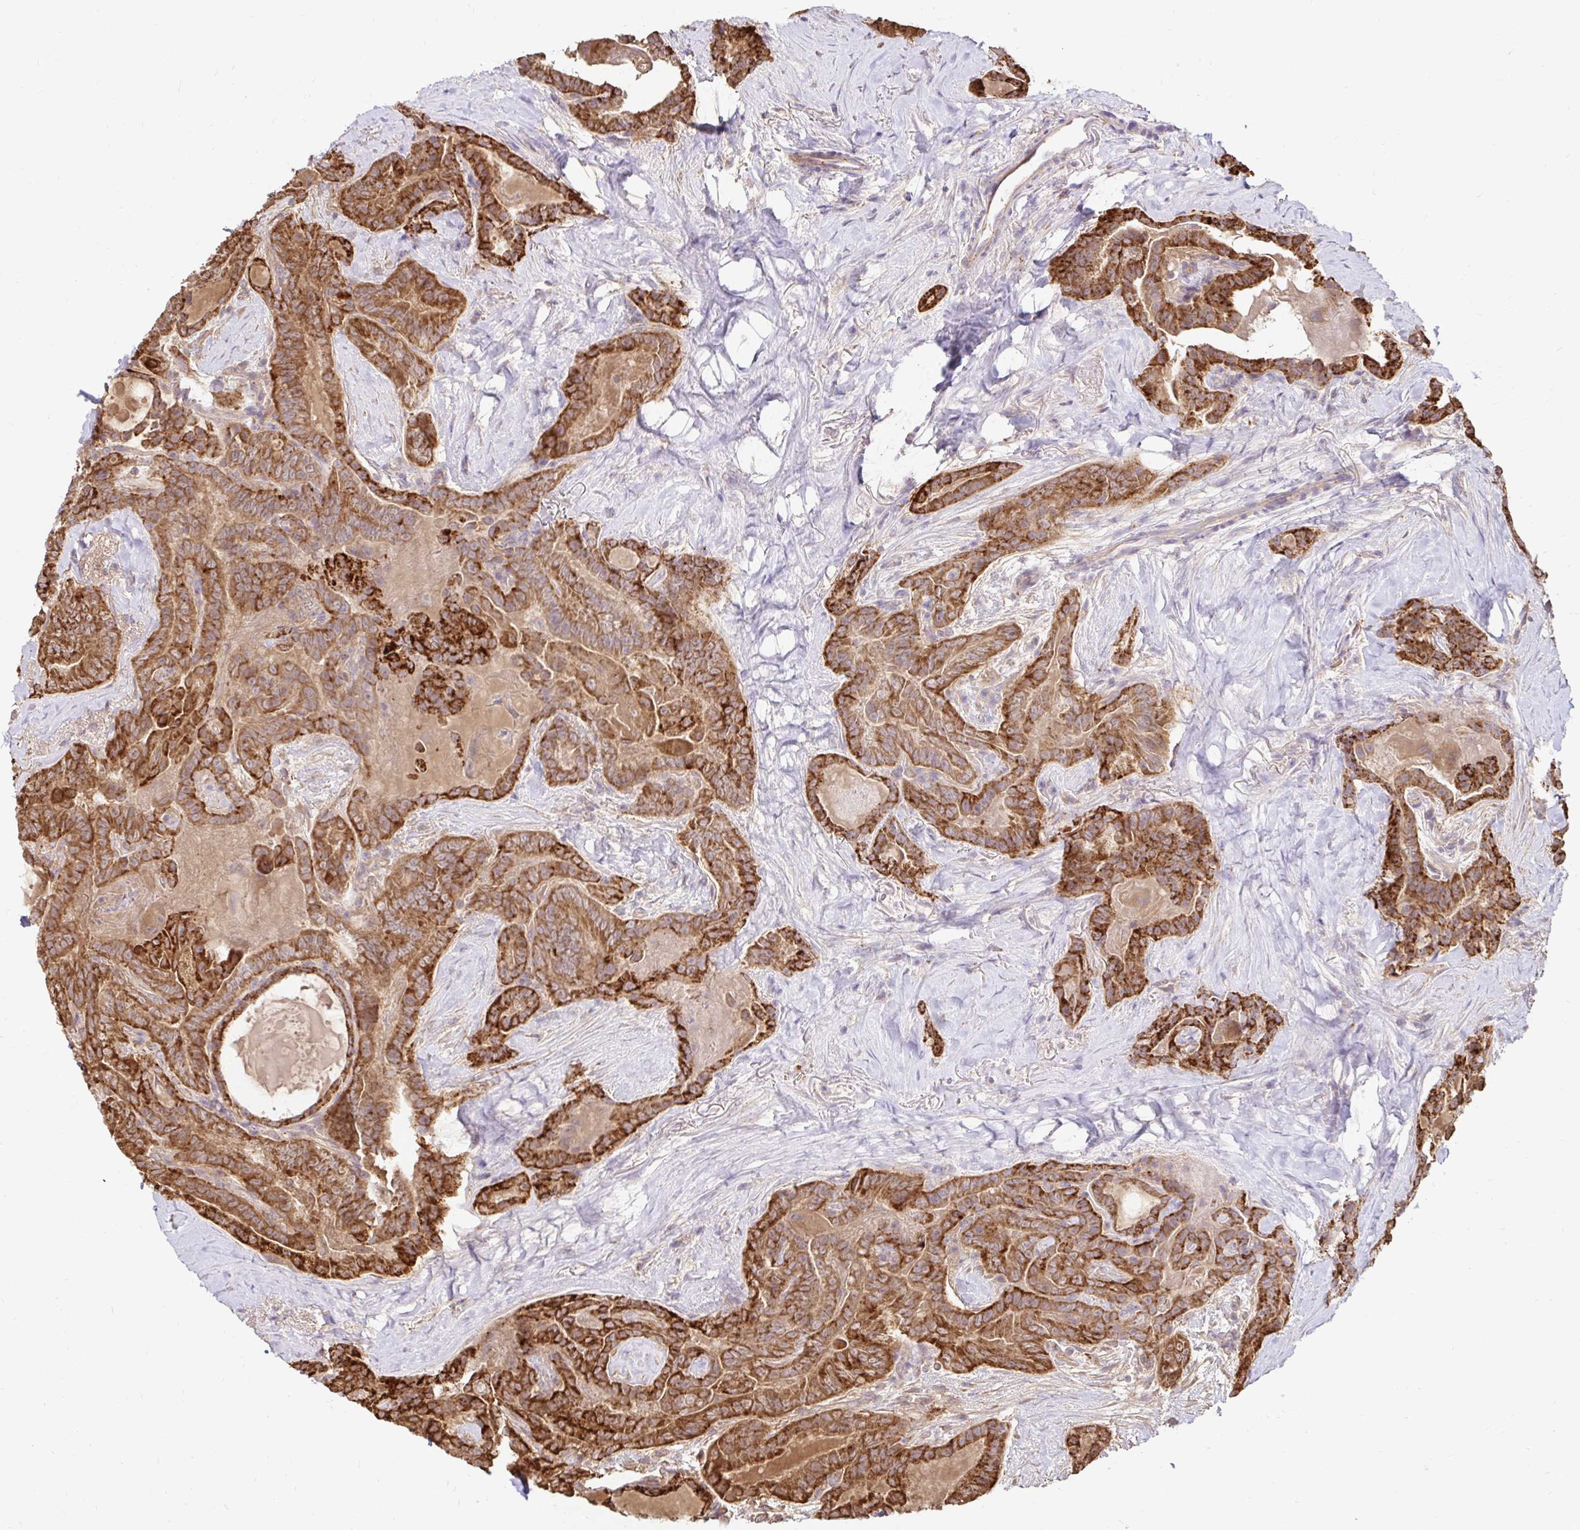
{"staining": {"intensity": "strong", "quantity": ">75%", "location": "cytoplasmic/membranous"}, "tissue": "thyroid cancer", "cell_type": "Tumor cells", "image_type": "cancer", "snomed": [{"axis": "morphology", "description": "Papillary adenocarcinoma, NOS"}, {"axis": "topography", "description": "Thyroid gland"}], "caption": "Tumor cells reveal high levels of strong cytoplasmic/membranous staining in approximately >75% of cells in human papillary adenocarcinoma (thyroid). The staining was performed using DAB (3,3'-diaminobenzidine) to visualize the protein expression in brown, while the nuclei were stained in blue with hematoxylin (Magnification: 20x).", "gene": "FUCA1", "patient": {"sex": "female", "age": 61}}